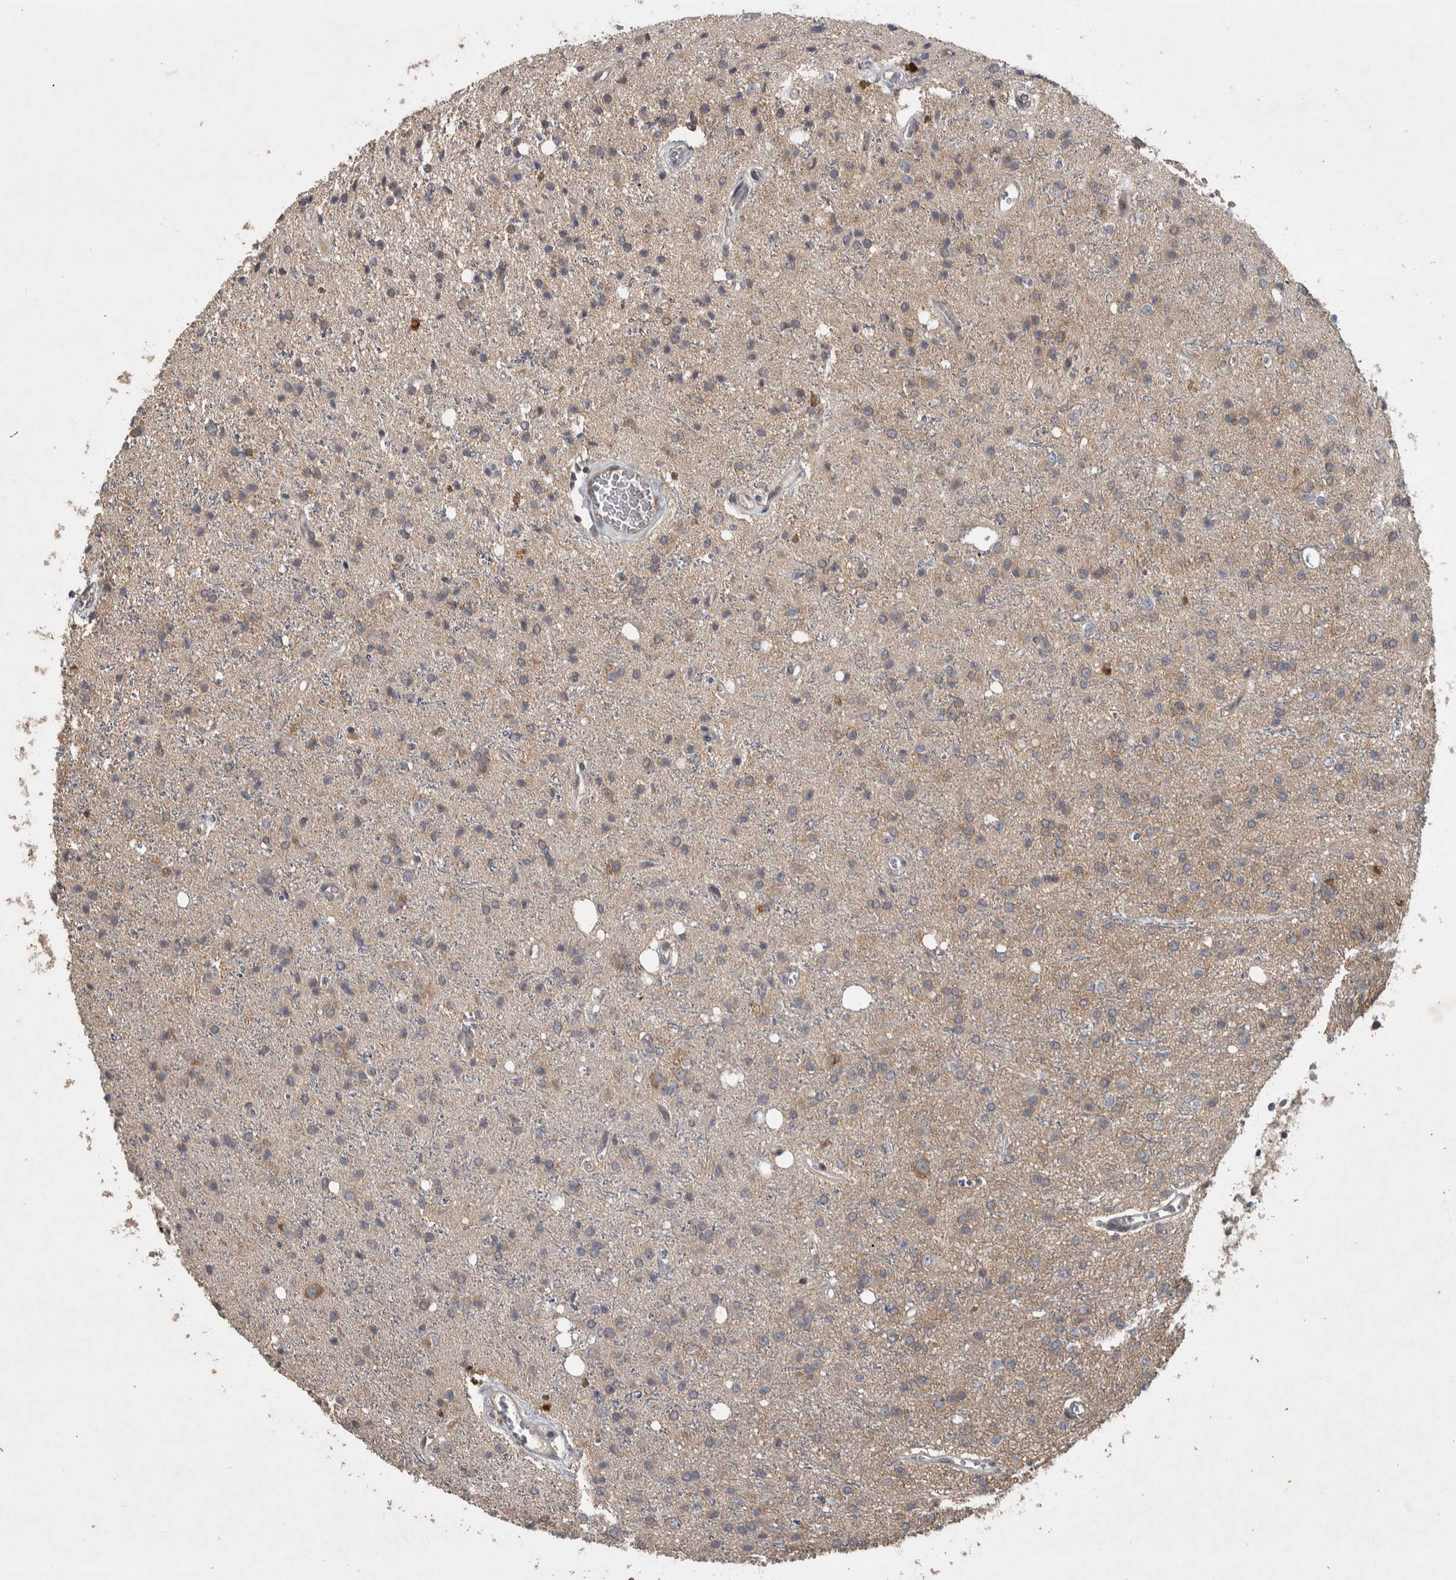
{"staining": {"intensity": "weak", "quantity": "25%-75%", "location": "cytoplasmic/membranous"}, "tissue": "glioma", "cell_type": "Tumor cells", "image_type": "cancer", "snomed": [{"axis": "morphology", "description": "Glioma, malignant, High grade"}, {"axis": "topography", "description": "Brain"}], "caption": "Immunohistochemical staining of human malignant glioma (high-grade) shows low levels of weak cytoplasmic/membranous expression in about 25%-75% of tumor cells.", "gene": "ERAL1", "patient": {"sex": "male", "age": 47}}